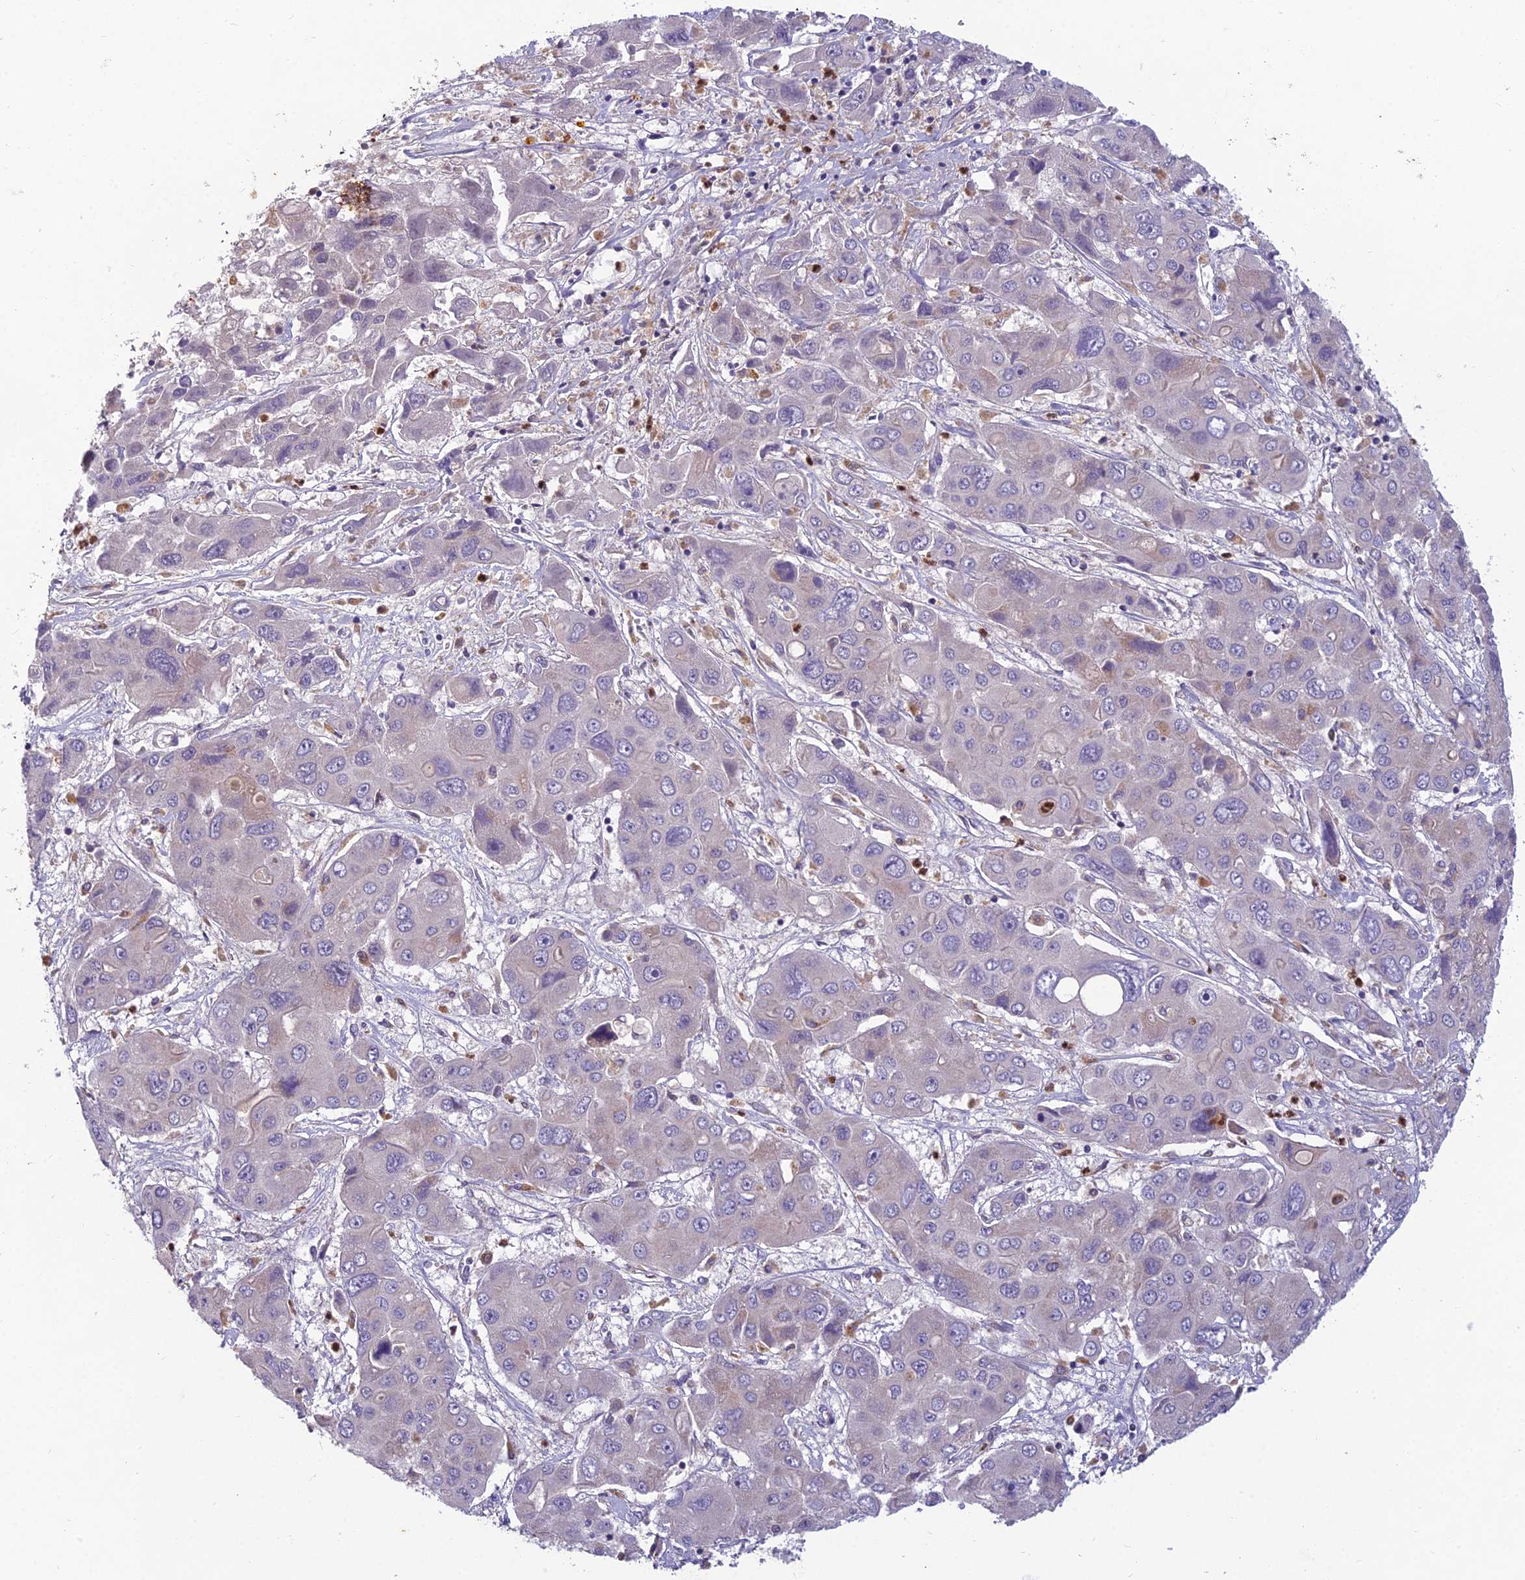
{"staining": {"intensity": "negative", "quantity": "none", "location": "none"}, "tissue": "liver cancer", "cell_type": "Tumor cells", "image_type": "cancer", "snomed": [{"axis": "morphology", "description": "Cholangiocarcinoma"}, {"axis": "topography", "description": "Liver"}], "caption": "Tumor cells show no significant protein positivity in cholangiocarcinoma (liver).", "gene": "ENSG00000188897", "patient": {"sex": "male", "age": 67}}